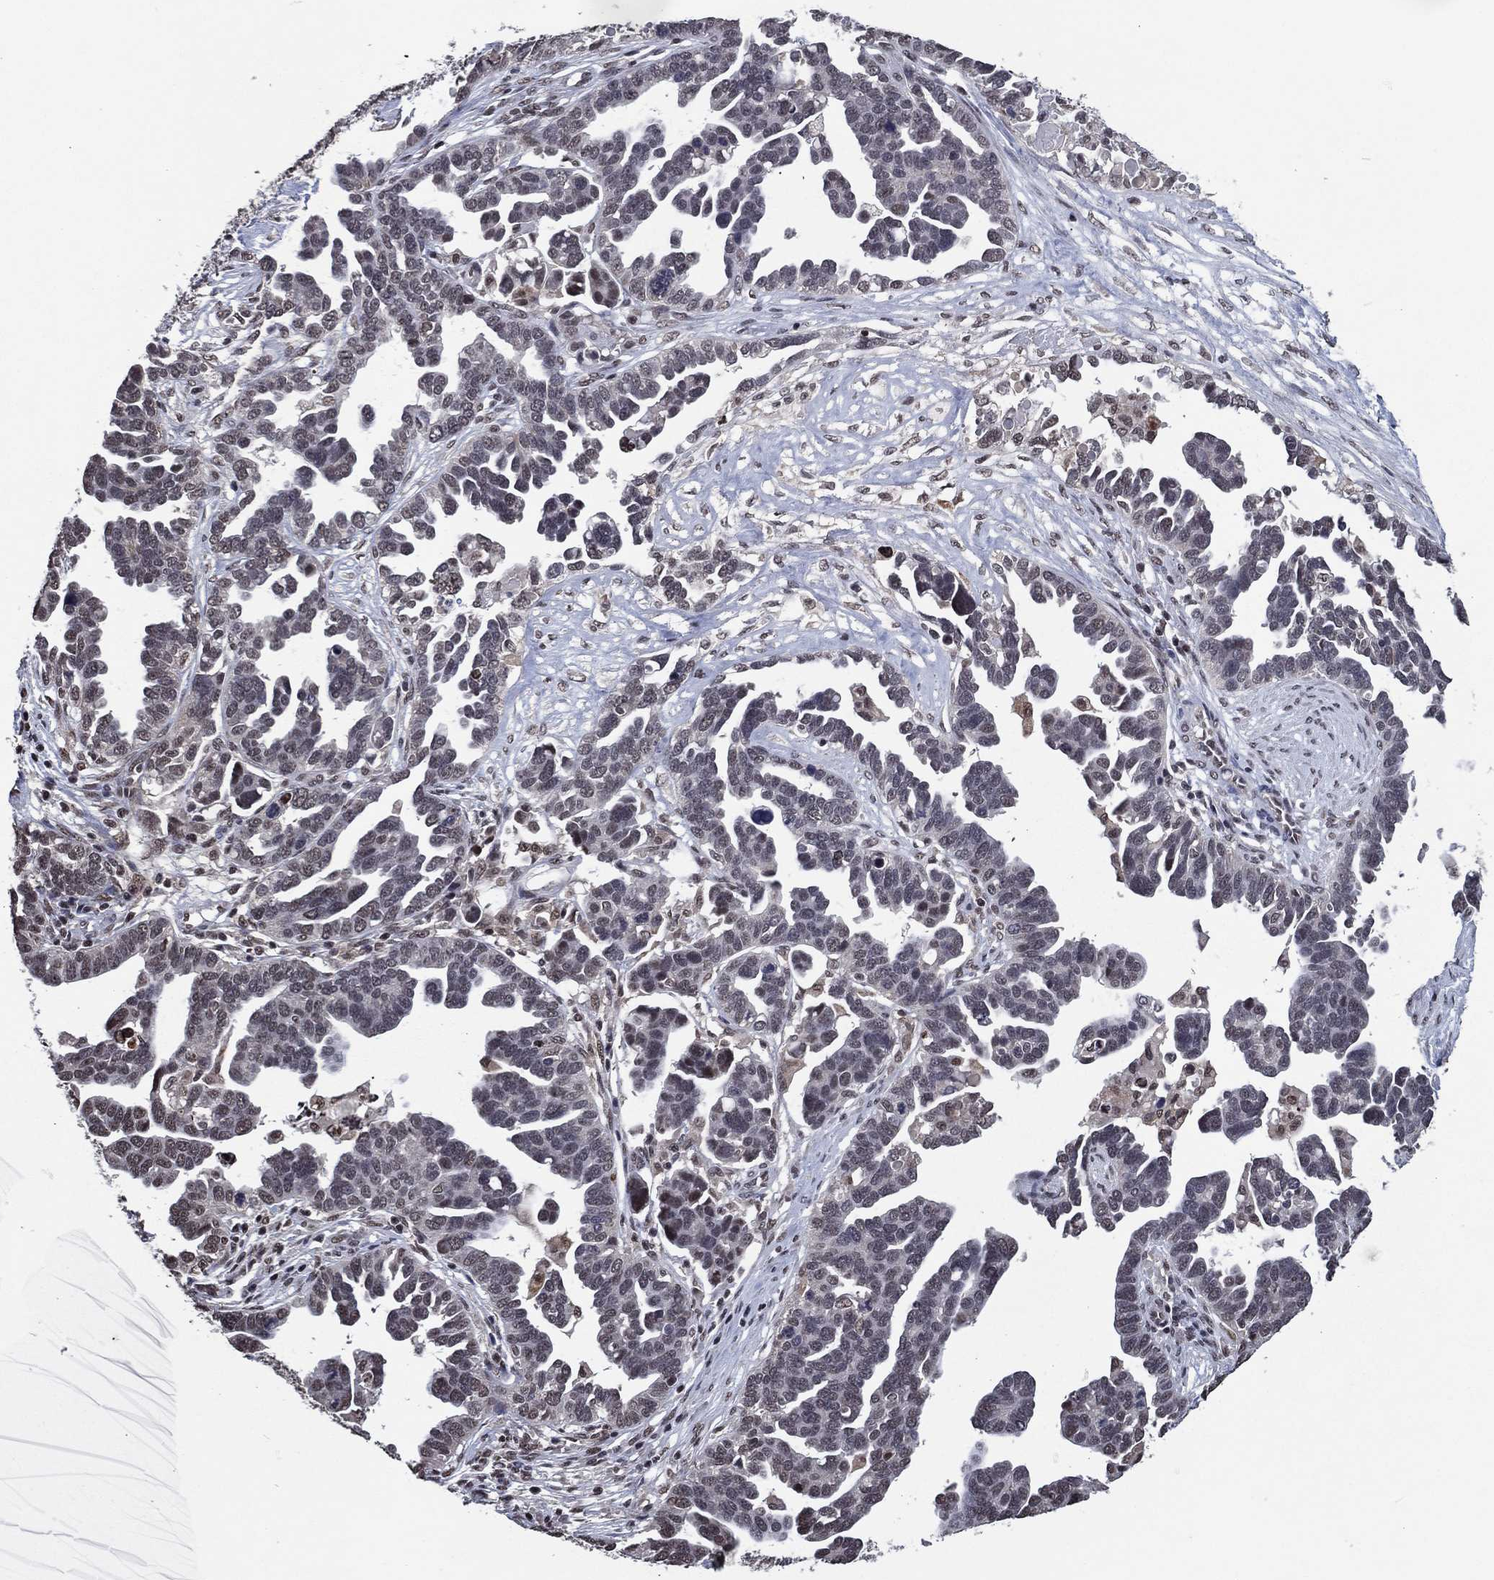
{"staining": {"intensity": "negative", "quantity": "none", "location": "none"}, "tissue": "ovarian cancer", "cell_type": "Tumor cells", "image_type": "cancer", "snomed": [{"axis": "morphology", "description": "Cystadenocarcinoma, serous, NOS"}, {"axis": "topography", "description": "Ovary"}], "caption": "Image shows no protein expression in tumor cells of ovarian cancer tissue.", "gene": "ZBTB42", "patient": {"sex": "female", "age": 54}}